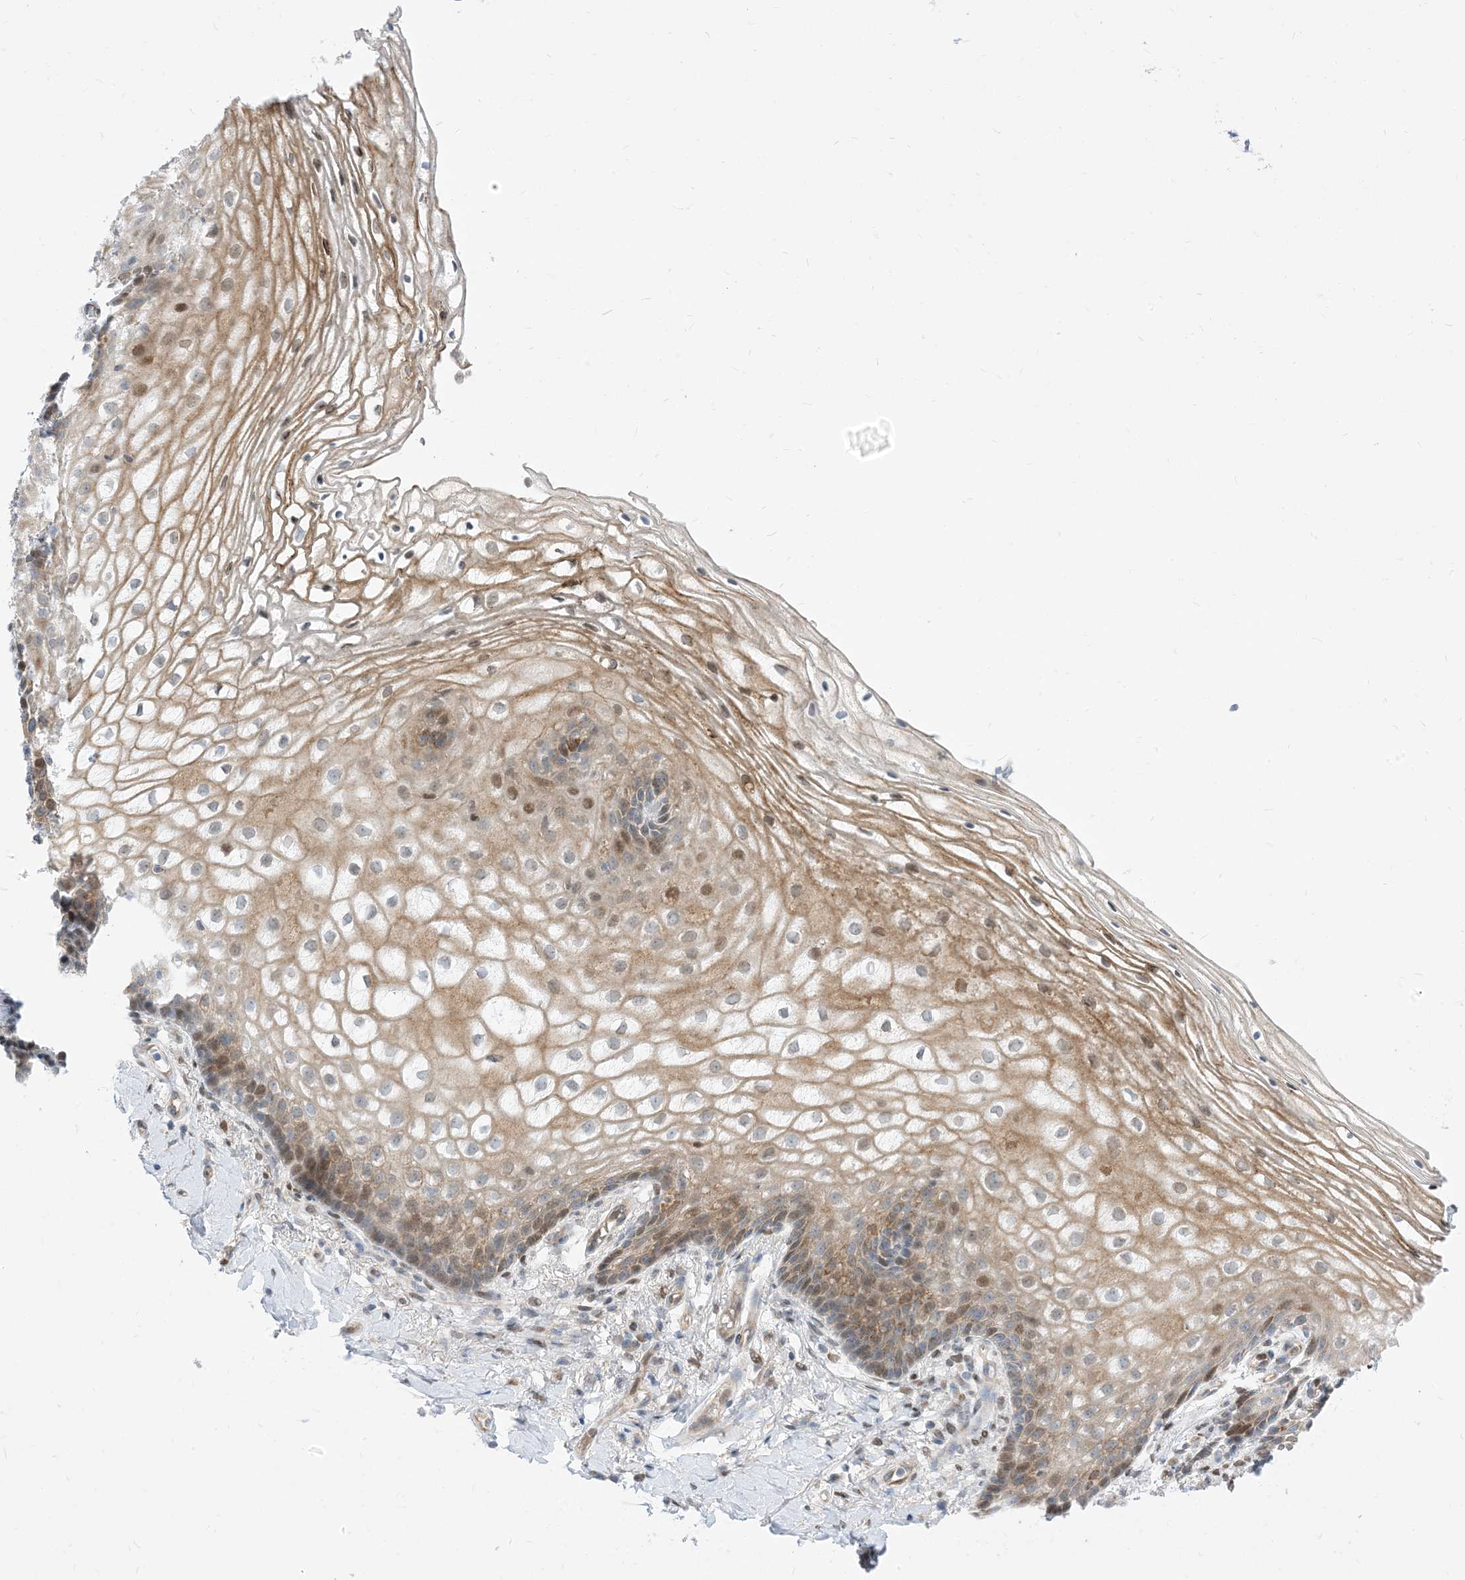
{"staining": {"intensity": "moderate", "quantity": "<25%", "location": "cytoplasmic/membranous,nuclear"}, "tissue": "vagina", "cell_type": "Squamous epithelial cells", "image_type": "normal", "snomed": [{"axis": "morphology", "description": "Normal tissue, NOS"}, {"axis": "topography", "description": "Vagina"}], "caption": "DAB (3,3'-diaminobenzidine) immunohistochemical staining of benign vagina exhibits moderate cytoplasmic/membranous,nuclear protein staining in about <25% of squamous epithelial cells. The staining was performed using DAB (3,3'-diaminobenzidine), with brown indicating positive protein expression. Nuclei are stained blue with hematoxylin.", "gene": "TYSND1", "patient": {"sex": "female", "age": 60}}